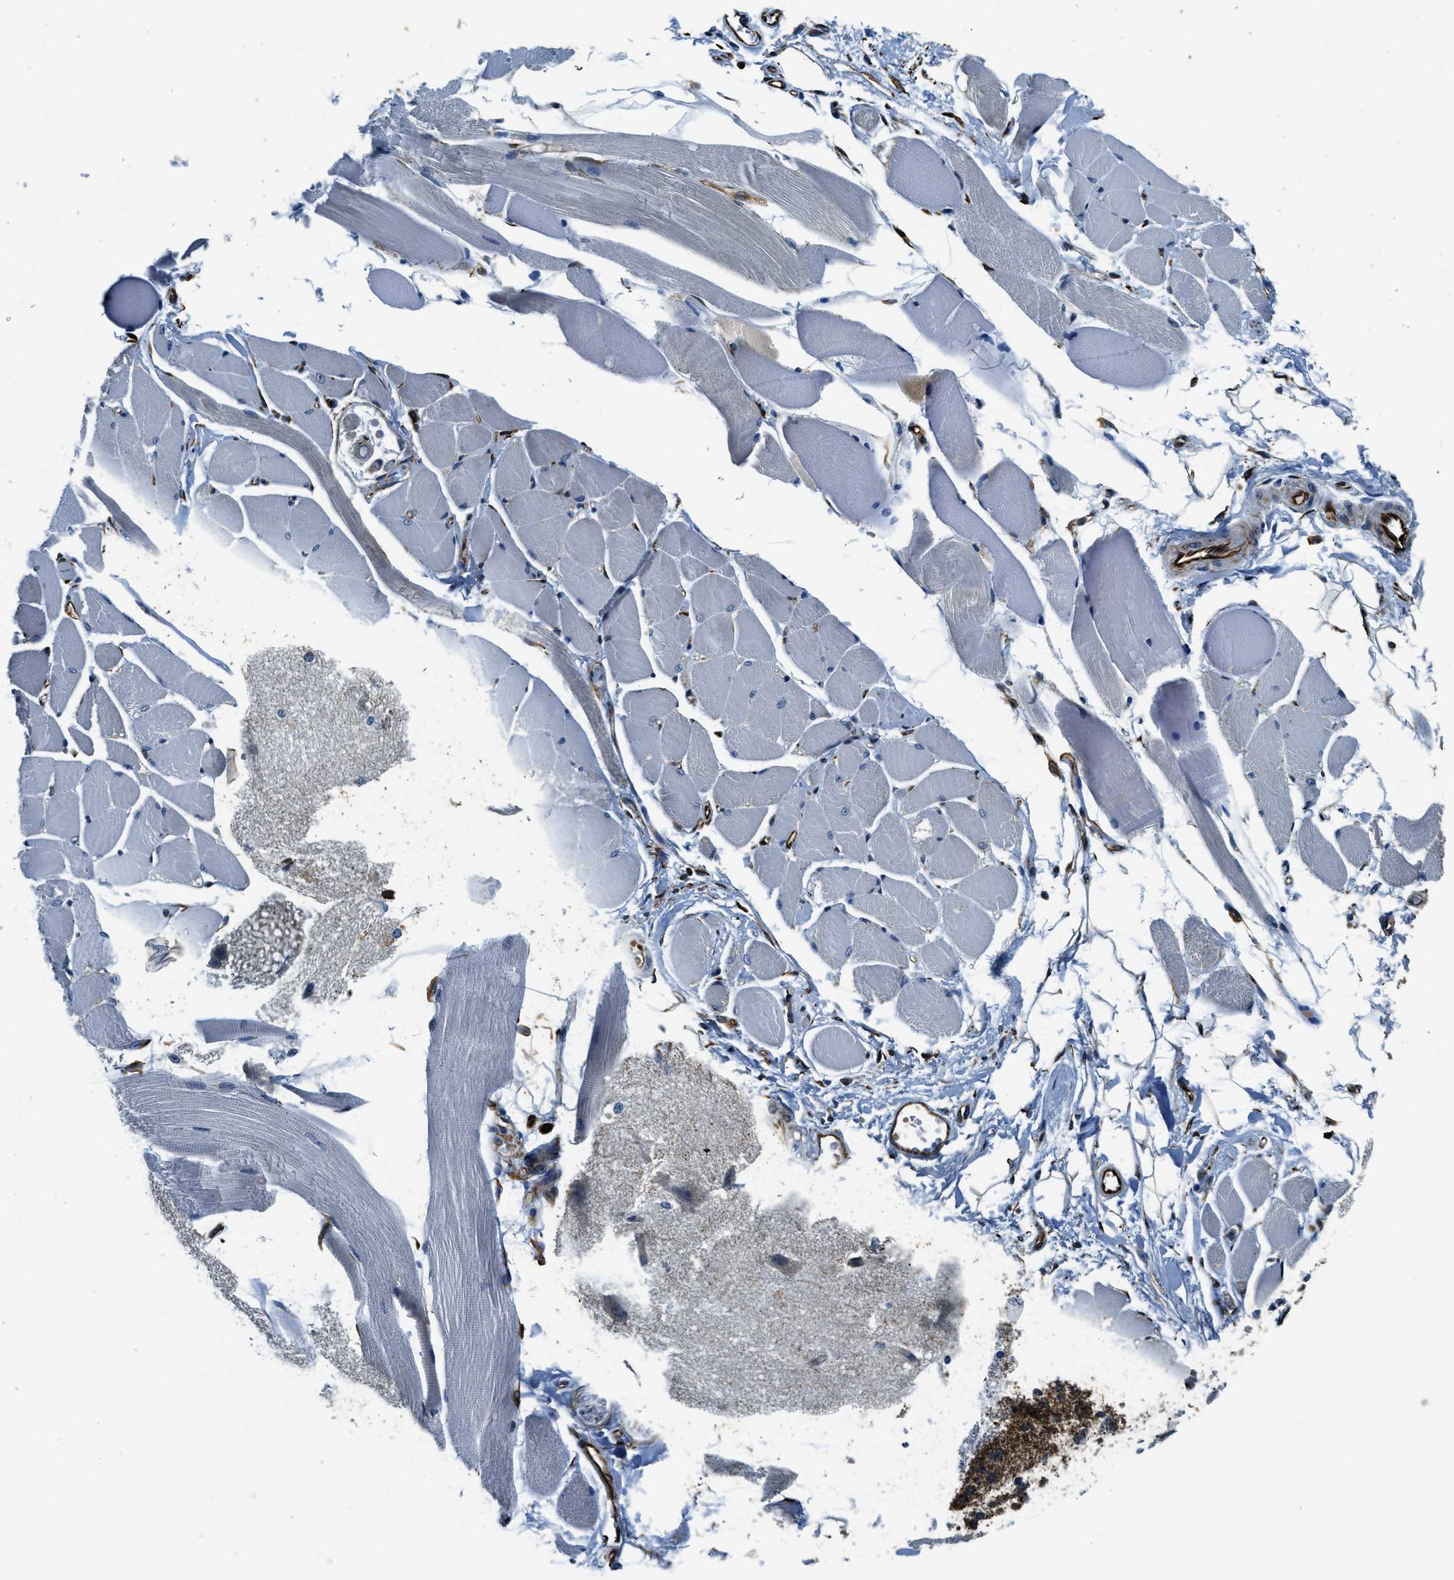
{"staining": {"intensity": "negative", "quantity": "none", "location": "none"}, "tissue": "skeletal muscle", "cell_type": "Myocytes", "image_type": "normal", "snomed": [{"axis": "morphology", "description": "Normal tissue, NOS"}, {"axis": "topography", "description": "Skeletal muscle"}, {"axis": "topography", "description": "Peripheral nerve tissue"}], "caption": "Immunohistochemical staining of normal human skeletal muscle reveals no significant staining in myocytes.", "gene": "GNS", "patient": {"sex": "female", "age": 84}}